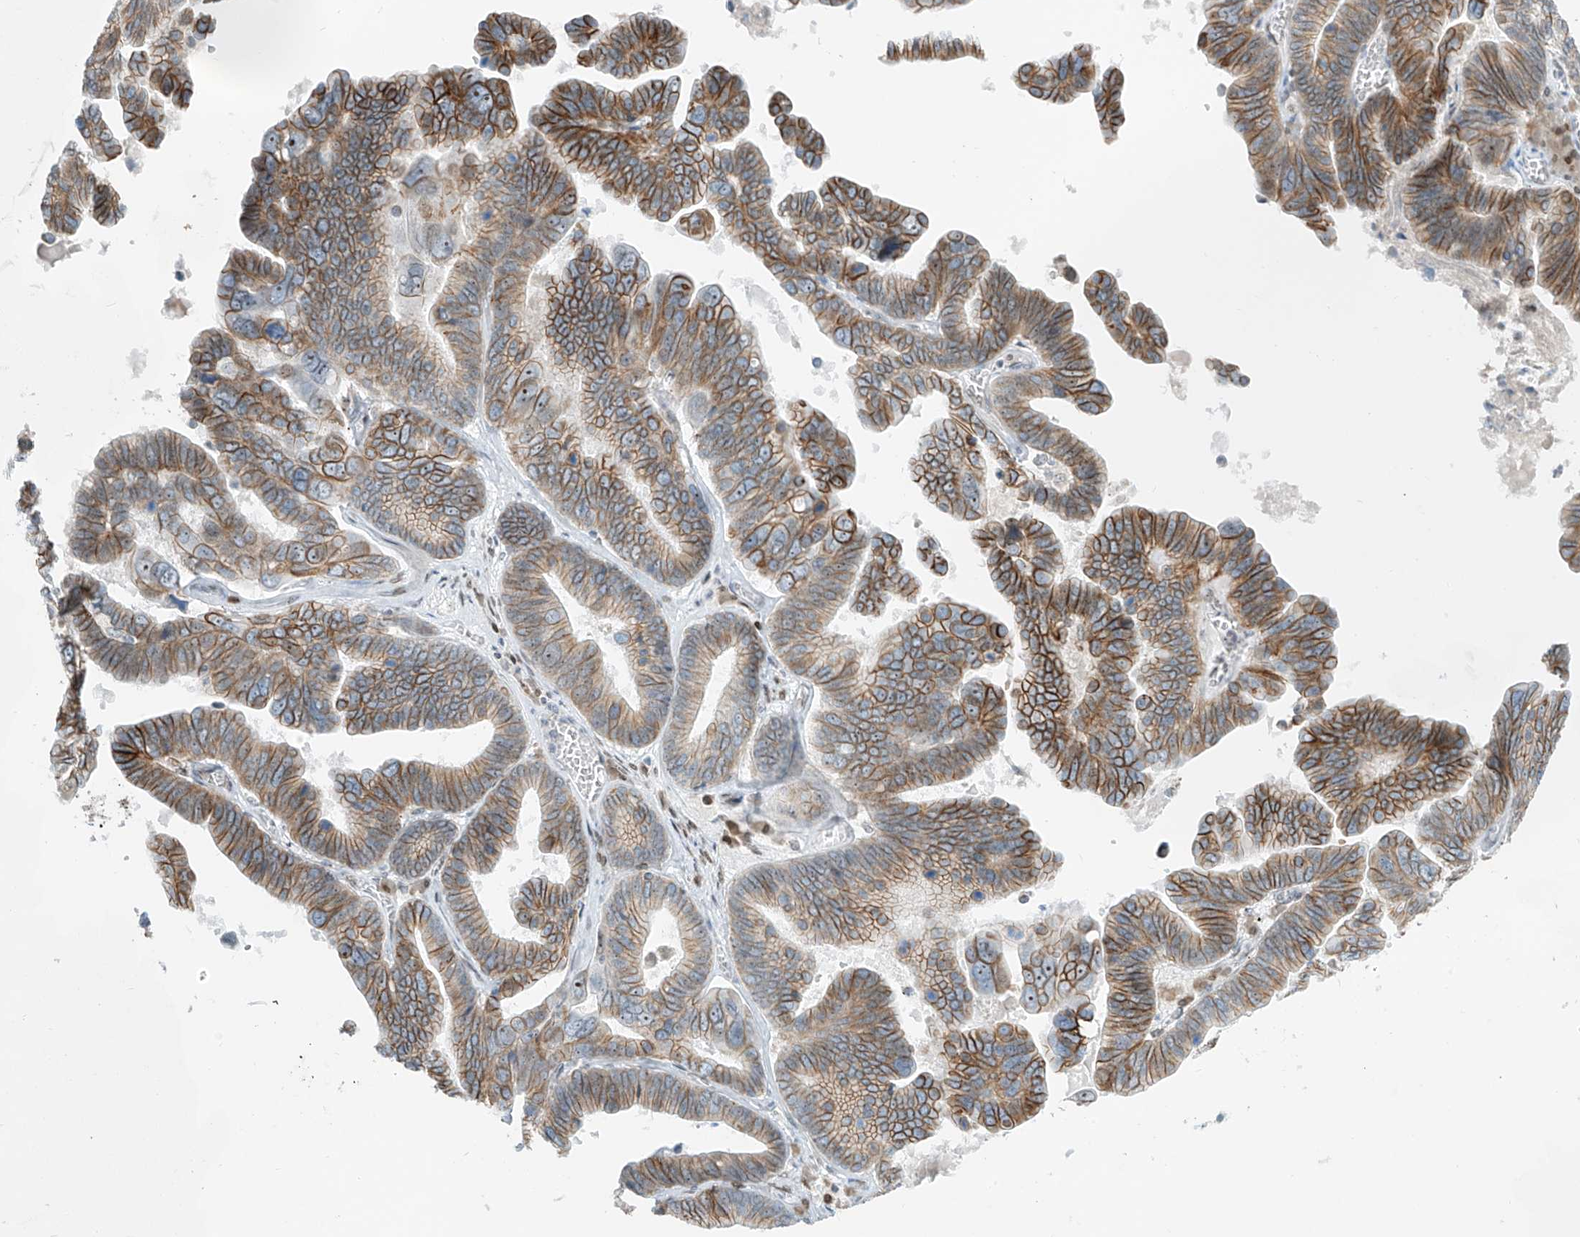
{"staining": {"intensity": "moderate", "quantity": "25%-75%", "location": "cytoplasmic/membranous,nuclear"}, "tissue": "ovarian cancer", "cell_type": "Tumor cells", "image_type": "cancer", "snomed": [{"axis": "morphology", "description": "Cystadenocarcinoma, serous, NOS"}, {"axis": "topography", "description": "Ovary"}], "caption": "Ovarian cancer (serous cystadenocarcinoma) tissue demonstrates moderate cytoplasmic/membranous and nuclear expression in about 25%-75% of tumor cells", "gene": "SAMD15", "patient": {"sex": "female", "age": 56}}